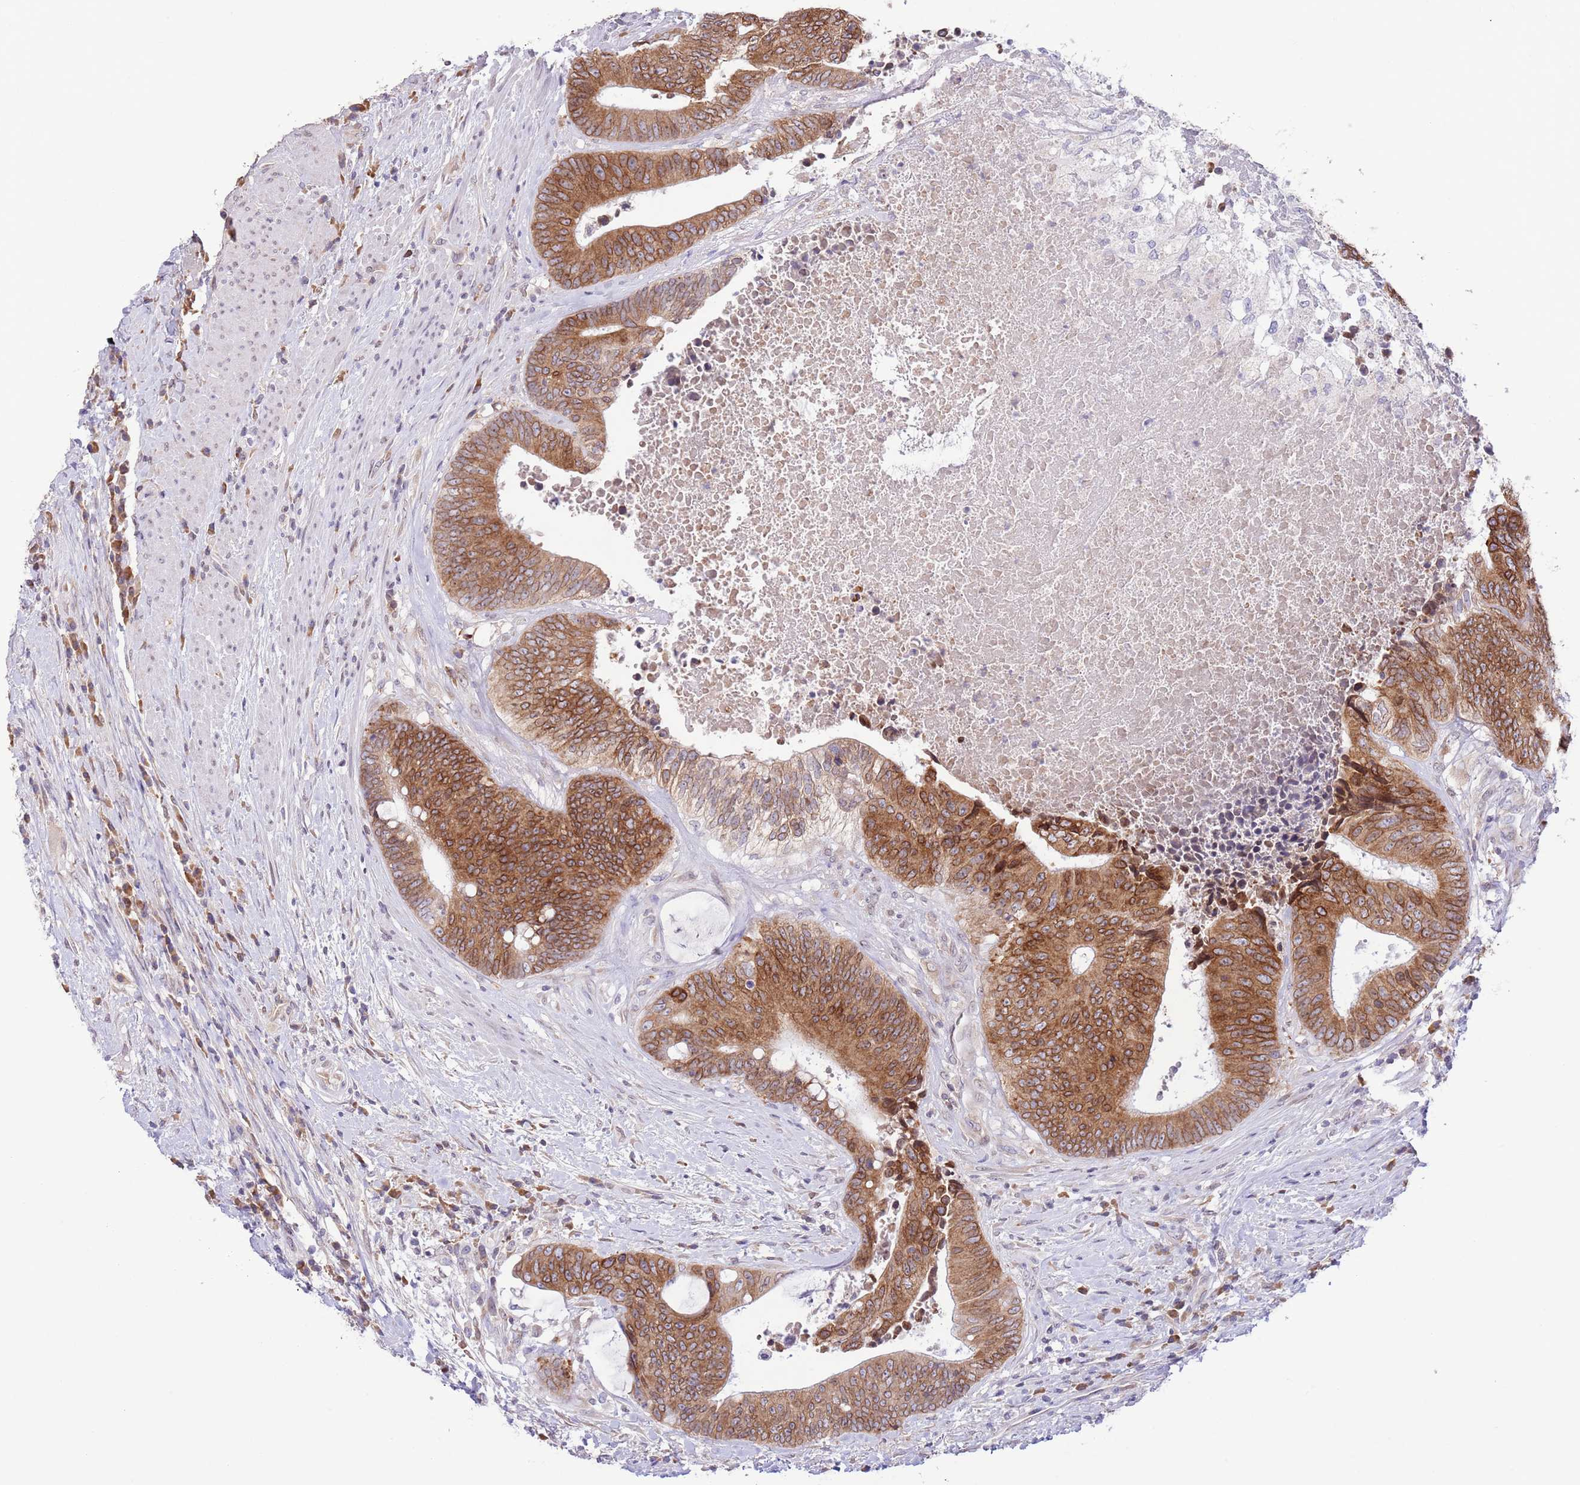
{"staining": {"intensity": "strong", "quantity": ">75%", "location": "cytoplasmic/membranous,nuclear"}, "tissue": "colorectal cancer", "cell_type": "Tumor cells", "image_type": "cancer", "snomed": [{"axis": "morphology", "description": "Adenocarcinoma, NOS"}, {"axis": "topography", "description": "Rectum"}], "caption": "Colorectal cancer stained with immunohistochemistry (IHC) demonstrates strong cytoplasmic/membranous and nuclear staining in approximately >75% of tumor cells.", "gene": "EBPL", "patient": {"sex": "male", "age": 72}}